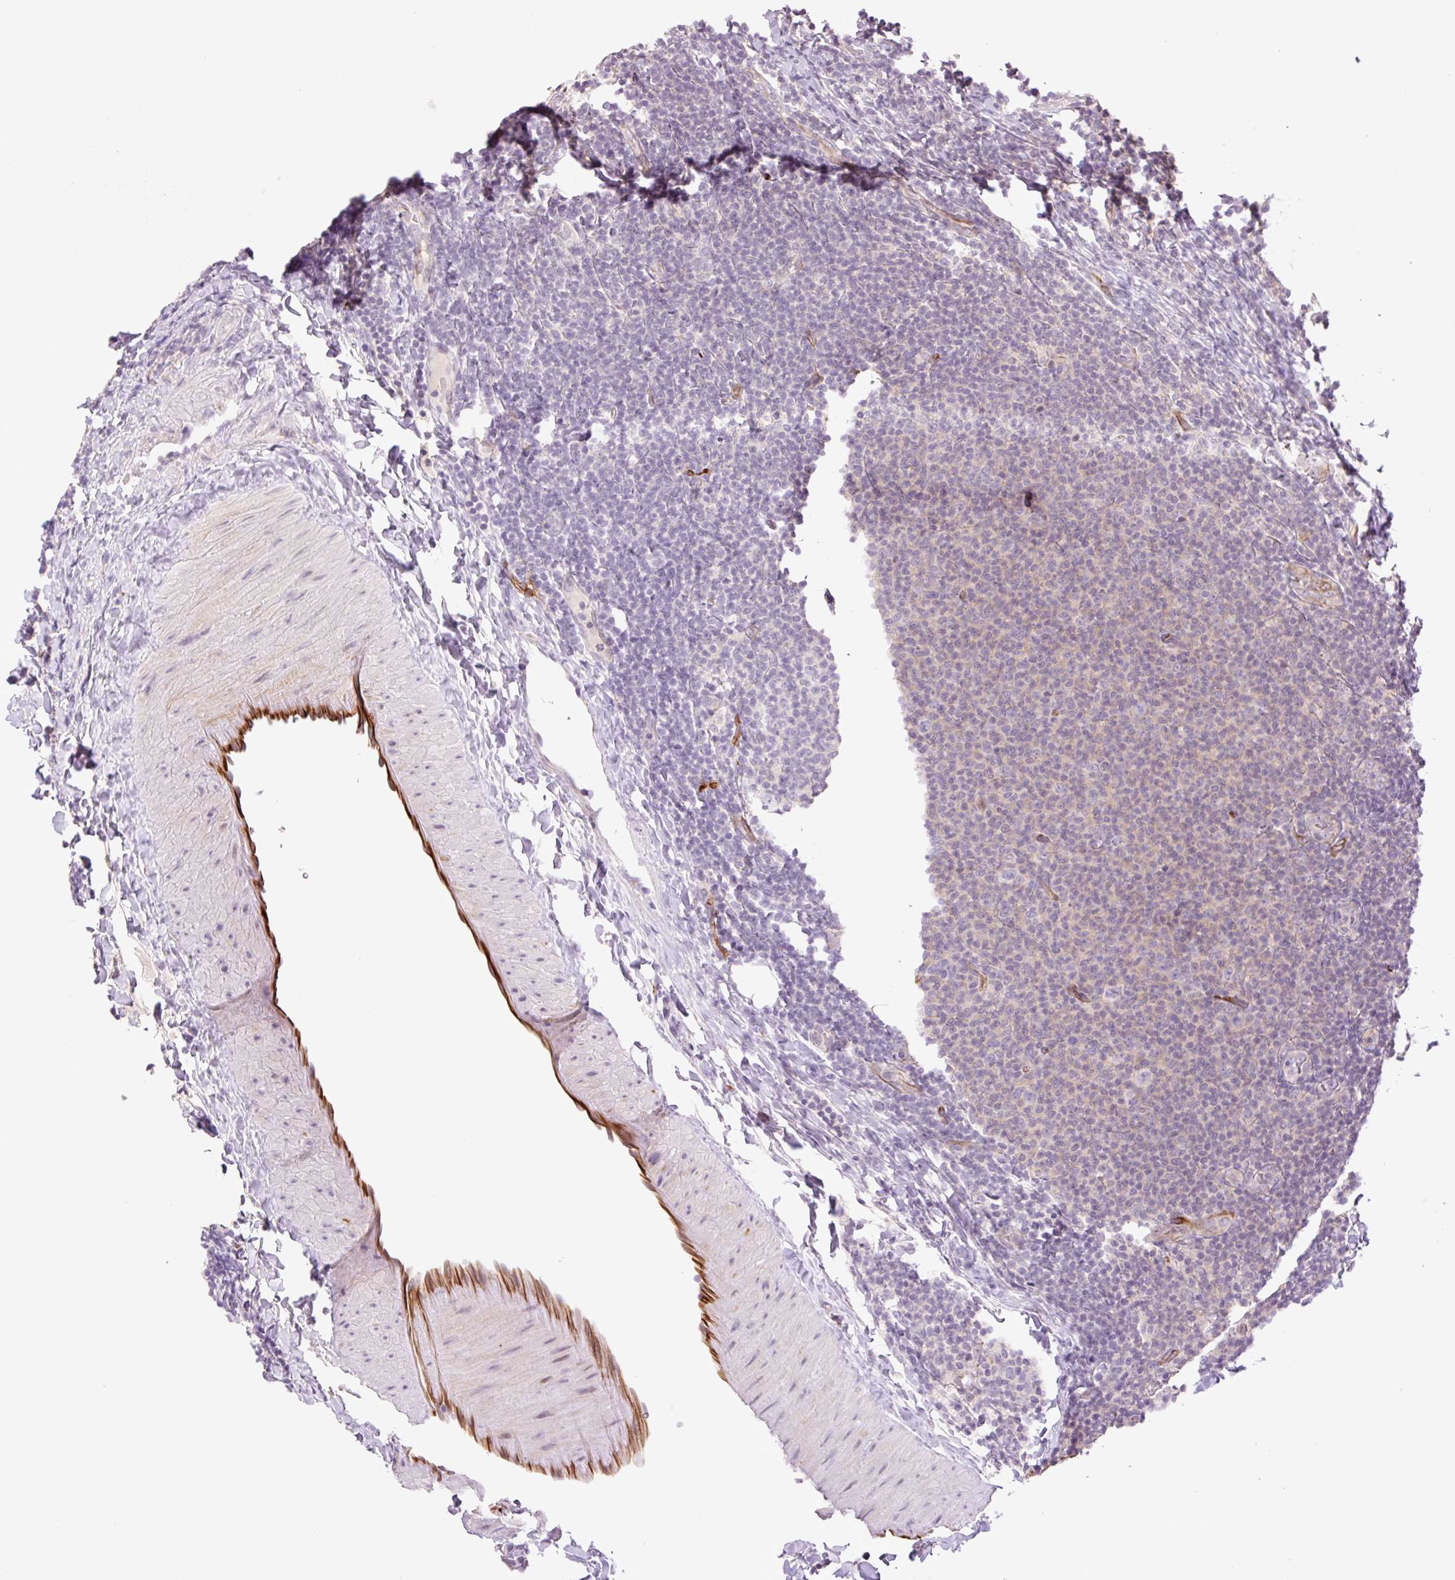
{"staining": {"intensity": "negative", "quantity": "none", "location": "none"}, "tissue": "lymphoma", "cell_type": "Tumor cells", "image_type": "cancer", "snomed": [{"axis": "morphology", "description": "Malignant lymphoma, non-Hodgkin's type, Low grade"}, {"axis": "topography", "description": "Lymph node"}], "caption": "This is an immunohistochemistry (IHC) photomicrograph of human low-grade malignant lymphoma, non-Hodgkin's type. There is no staining in tumor cells.", "gene": "ZFYVE21", "patient": {"sex": "male", "age": 66}}